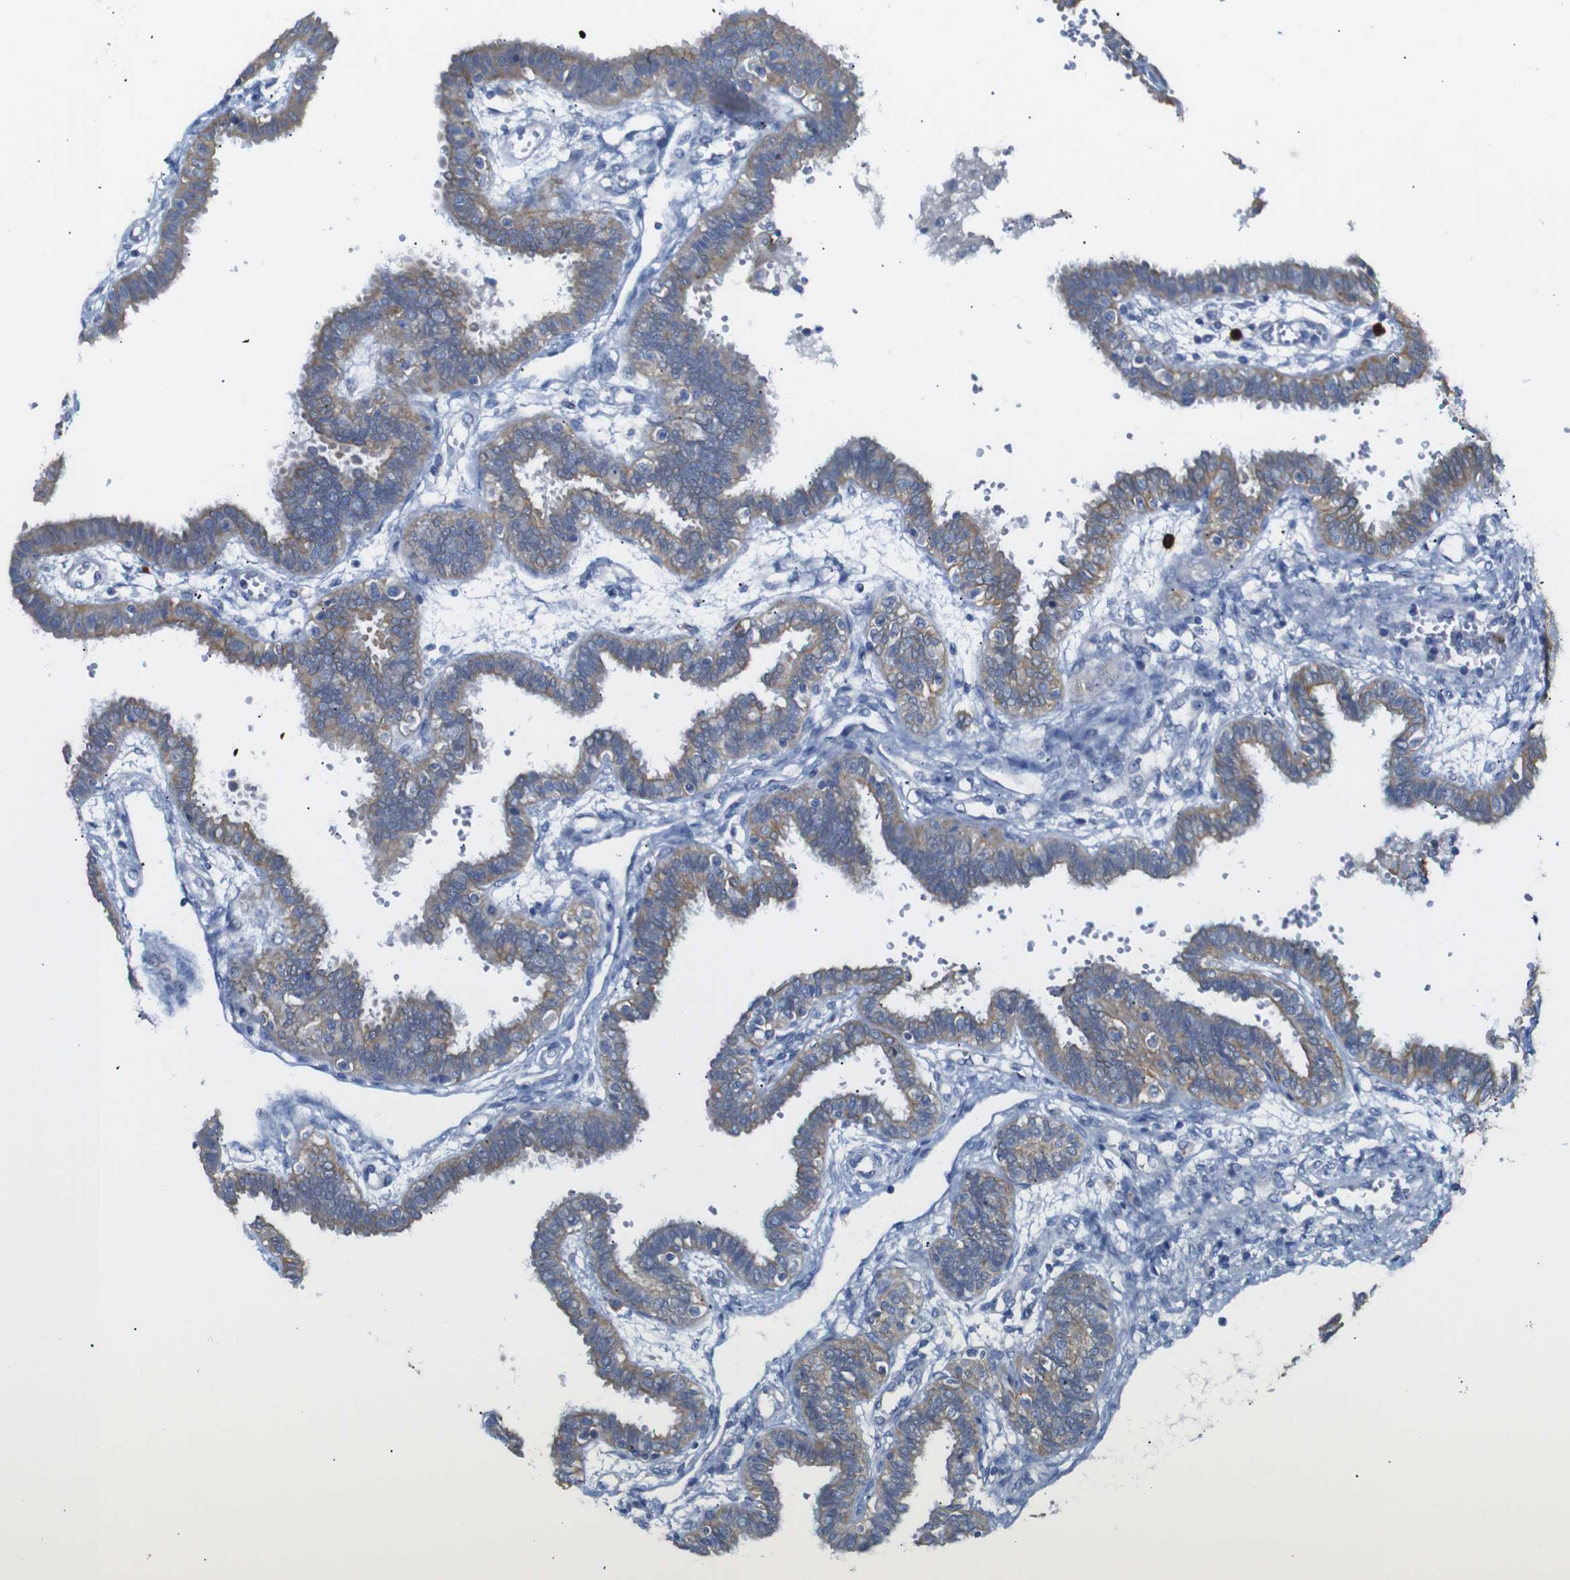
{"staining": {"intensity": "moderate", "quantity": ">75%", "location": "cytoplasmic/membranous"}, "tissue": "fallopian tube", "cell_type": "Glandular cells", "image_type": "normal", "snomed": [{"axis": "morphology", "description": "Normal tissue, NOS"}, {"axis": "topography", "description": "Fallopian tube"}], "caption": "Moderate cytoplasmic/membranous expression for a protein is appreciated in about >75% of glandular cells of benign fallopian tube using immunohistochemistry.", "gene": "ALOX15", "patient": {"sex": "female", "age": 32}}